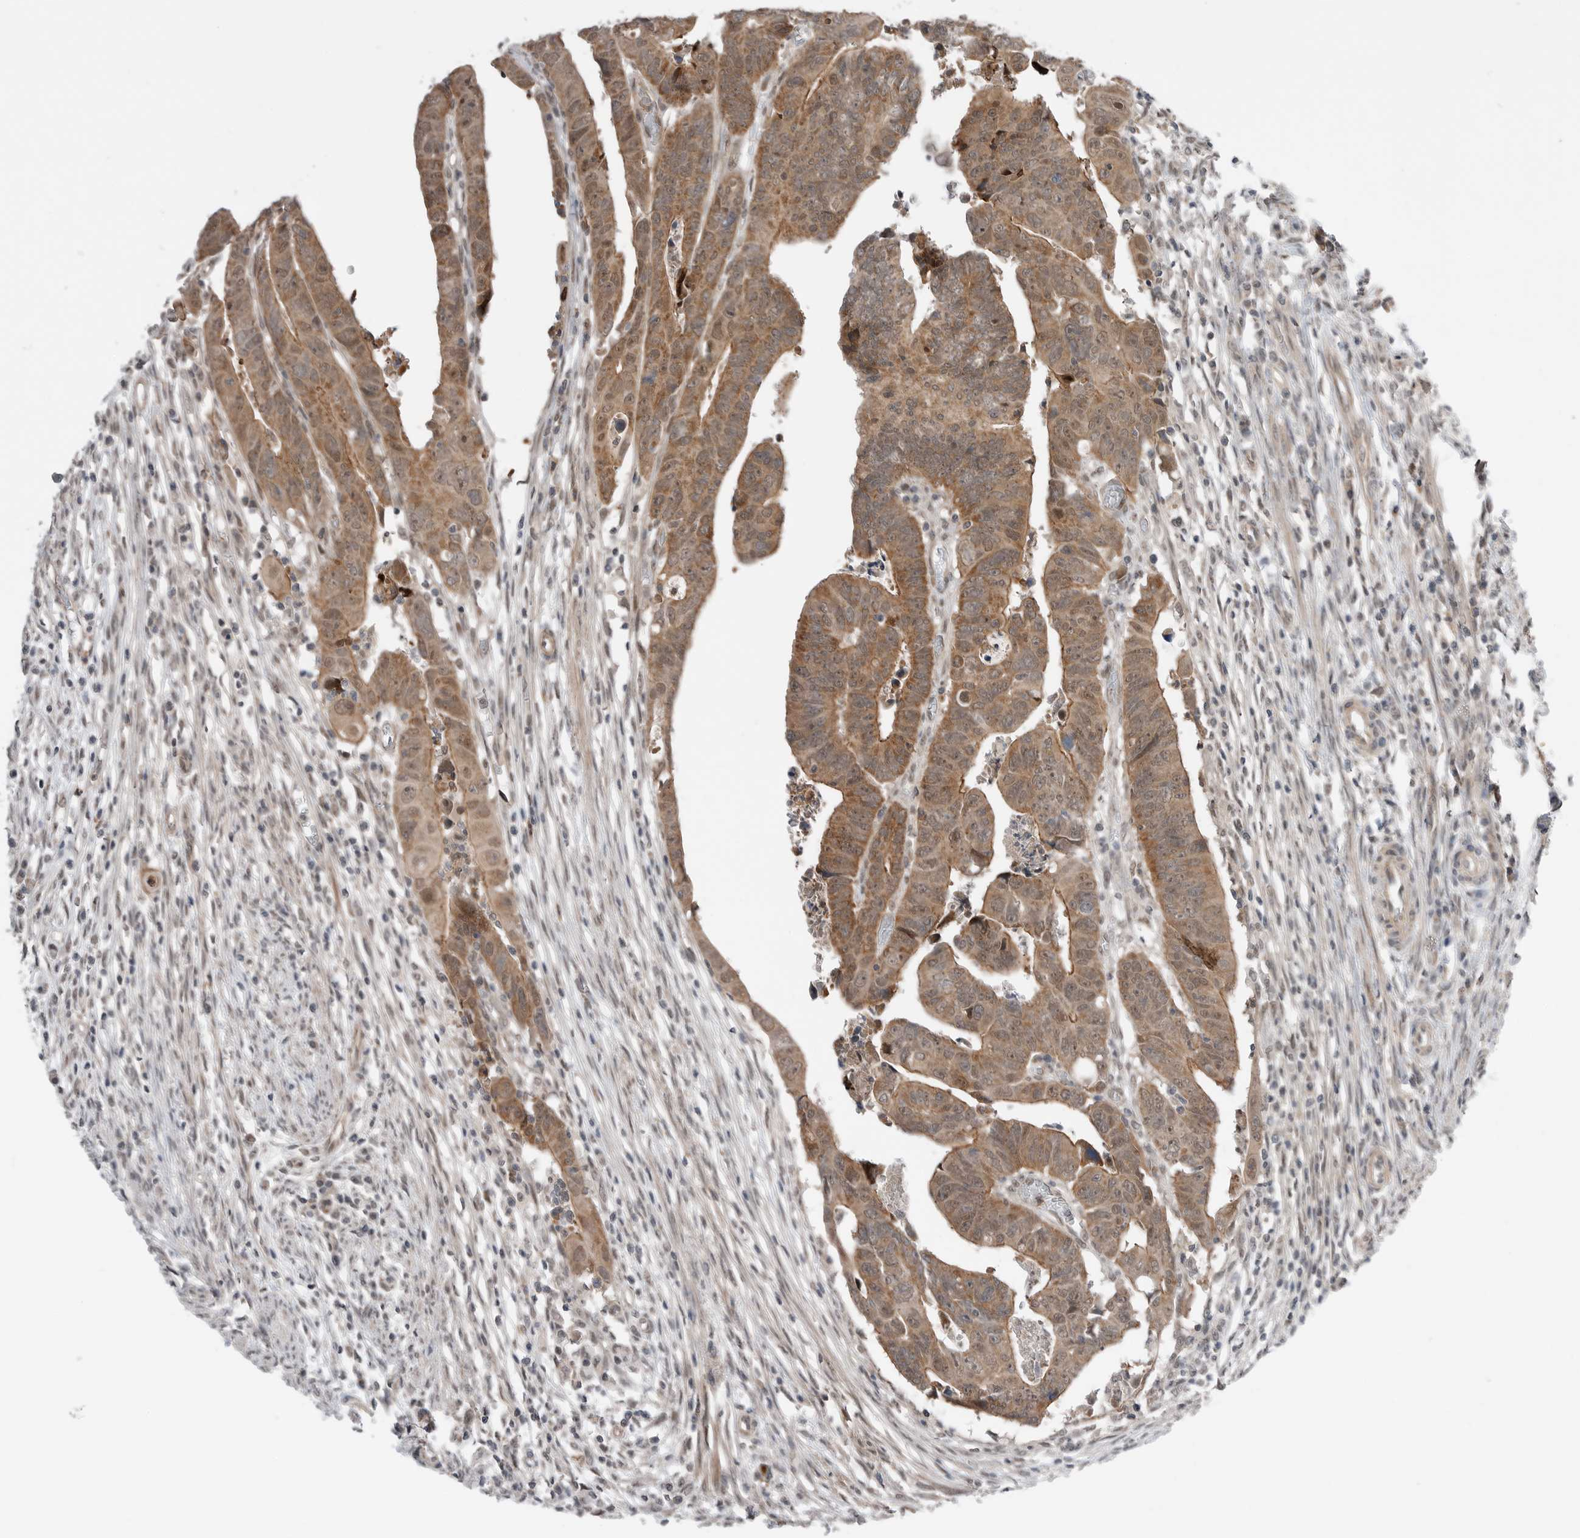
{"staining": {"intensity": "moderate", "quantity": ">75%", "location": "cytoplasmic/membranous,nuclear"}, "tissue": "colorectal cancer", "cell_type": "Tumor cells", "image_type": "cancer", "snomed": [{"axis": "morphology", "description": "Adenocarcinoma, NOS"}, {"axis": "topography", "description": "Rectum"}], "caption": "Protein staining of colorectal cancer tissue shows moderate cytoplasmic/membranous and nuclear positivity in approximately >75% of tumor cells.", "gene": "NTAQ1", "patient": {"sex": "female", "age": 65}}